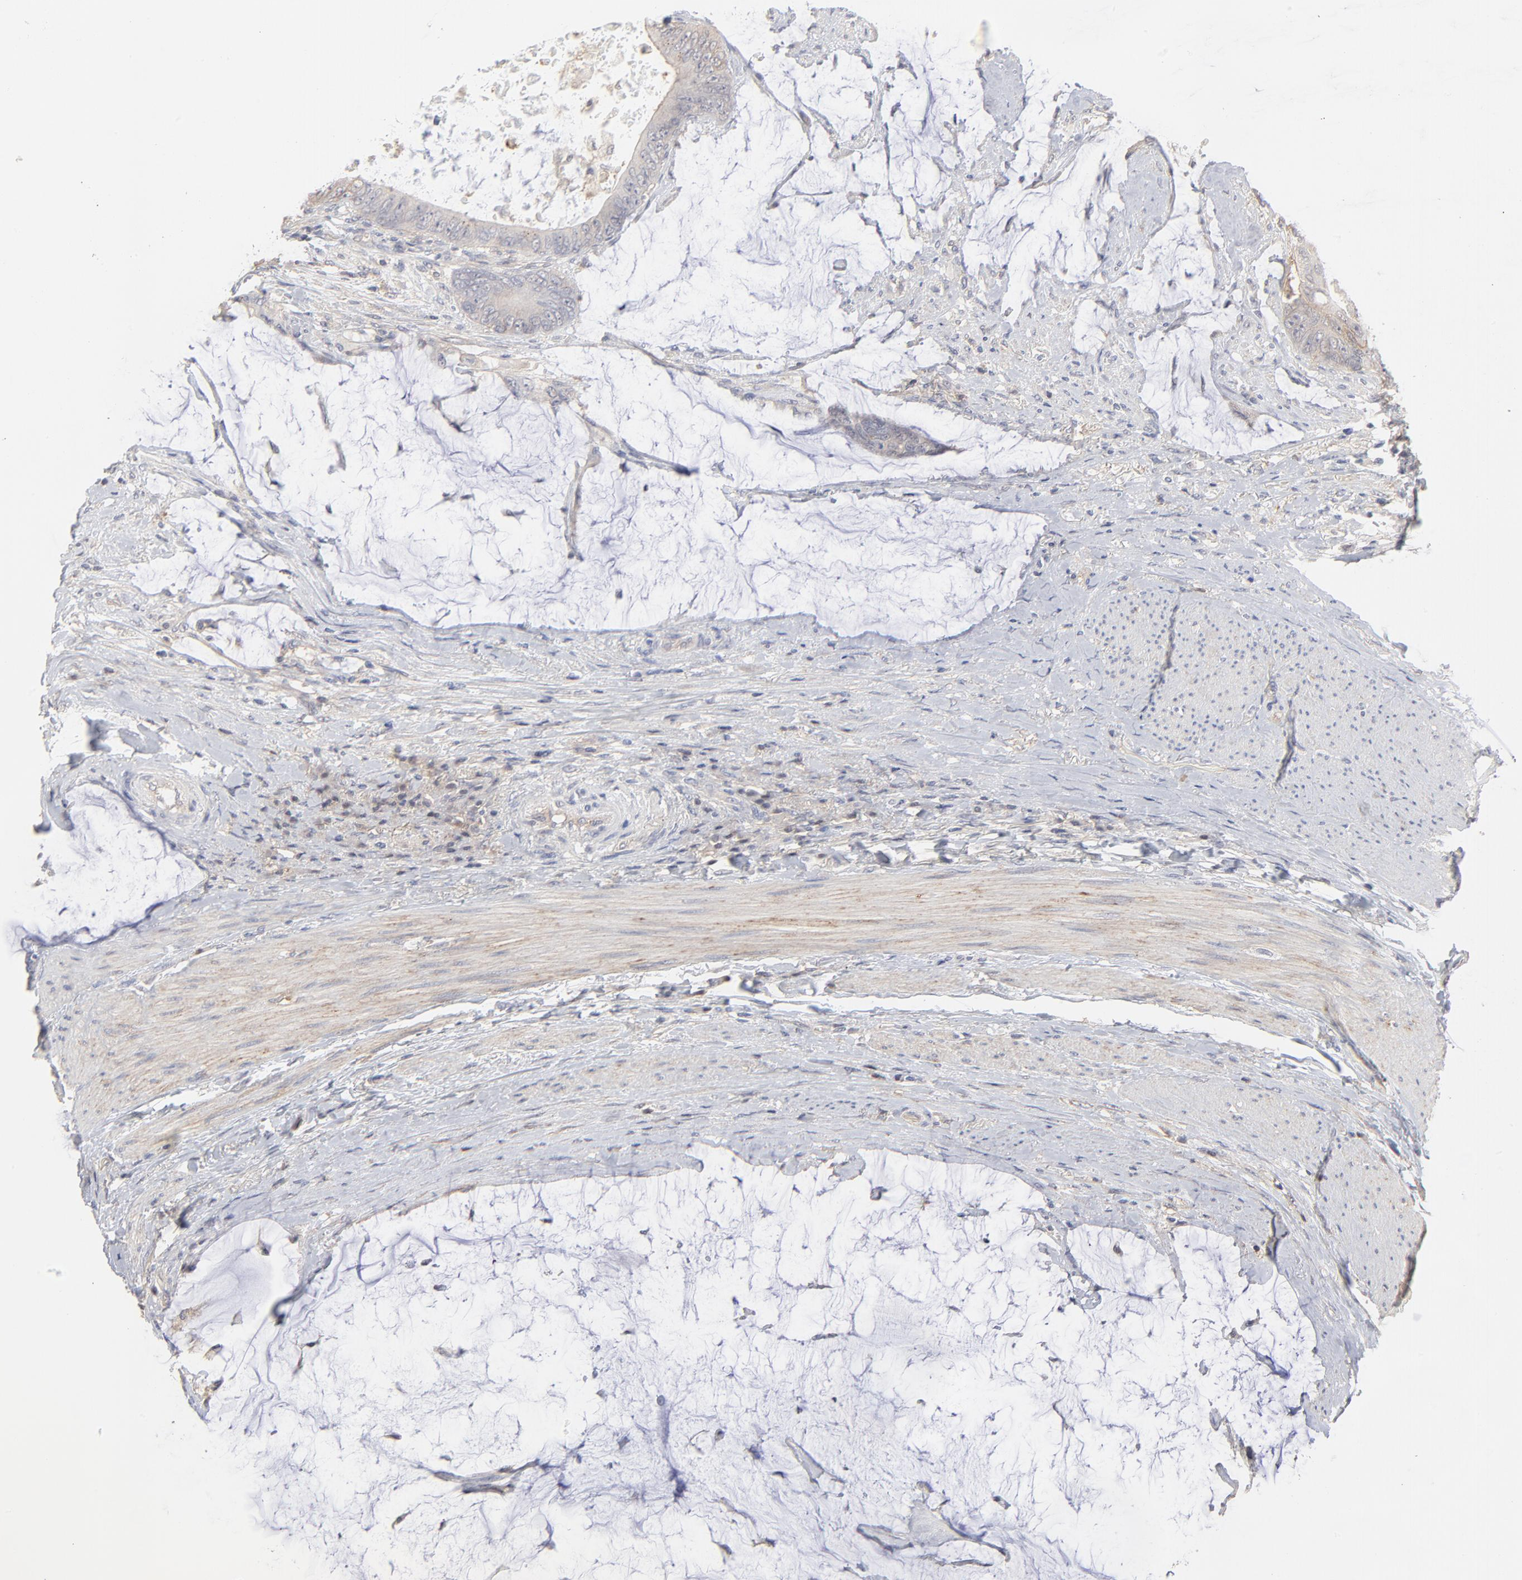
{"staining": {"intensity": "moderate", "quantity": ">75%", "location": "cytoplasmic/membranous"}, "tissue": "colorectal cancer", "cell_type": "Tumor cells", "image_type": "cancer", "snomed": [{"axis": "morphology", "description": "Normal tissue, NOS"}, {"axis": "morphology", "description": "Adenocarcinoma, NOS"}, {"axis": "topography", "description": "Rectum"}, {"axis": "topography", "description": "Peripheral nerve tissue"}], "caption": "Immunohistochemical staining of human colorectal cancer demonstrates medium levels of moderate cytoplasmic/membranous expression in about >75% of tumor cells. The protein of interest is shown in brown color, while the nuclei are stained blue.", "gene": "SLC16A1", "patient": {"sex": "female", "age": 77}}